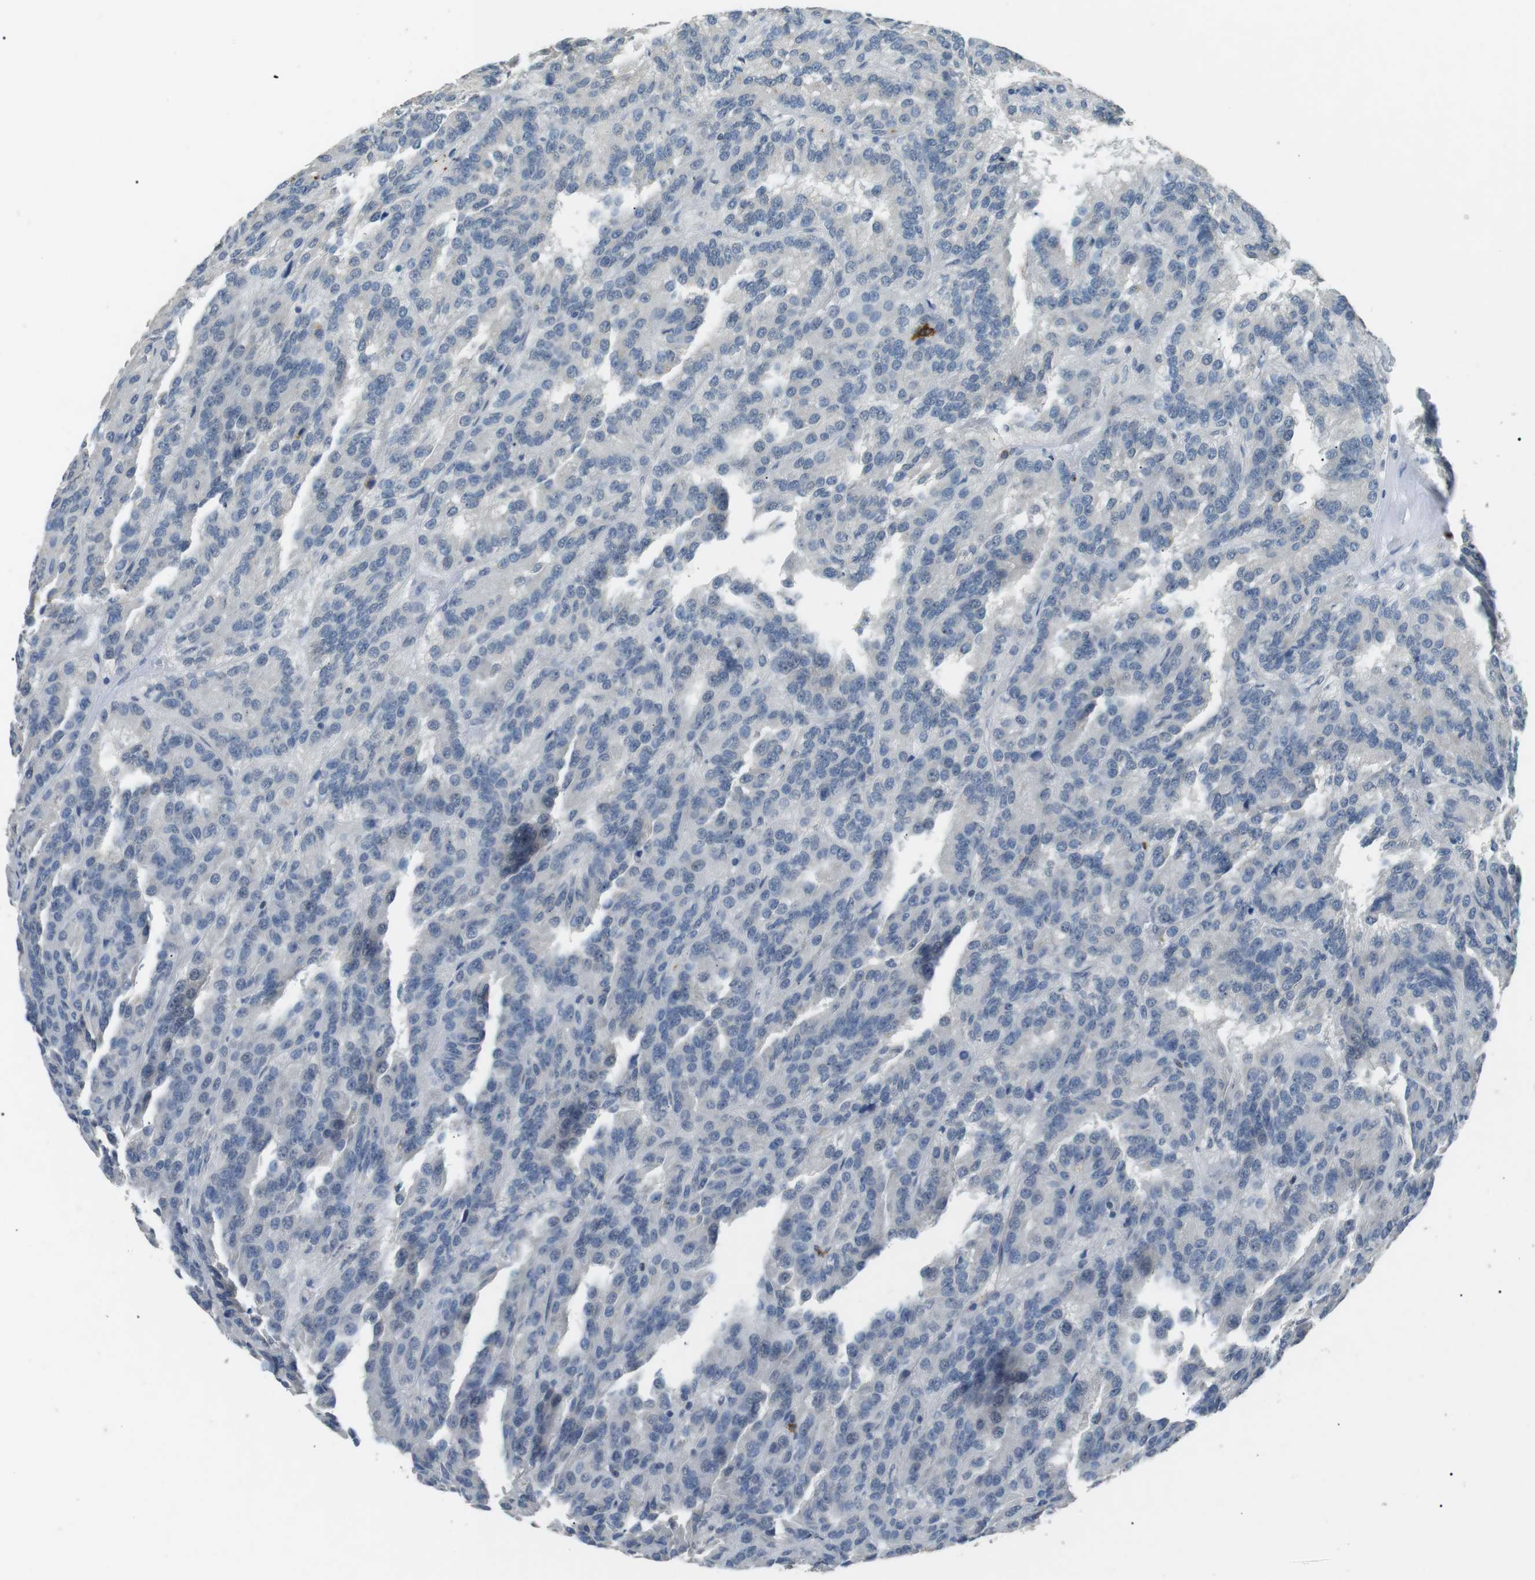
{"staining": {"intensity": "negative", "quantity": "none", "location": "none"}, "tissue": "renal cancer", "cell_type": "Tumor cells", "image_type": "cancer", "snomed": [{"axis": "morphology", "description": "Adenocarcinoma, NOS"}, {"axis": "topography", "description": "Kidney"}], "caption": "High magnification brightfield microscopy of renal adenocarcinoma stained with DAB (3,3'-diaminobenzidine) (brown) and counterstained with hematoxylin (blue): tumor cells show no significant expression.", "gene": "GZMM", "patient": {"sex": "male", "age": 46}}